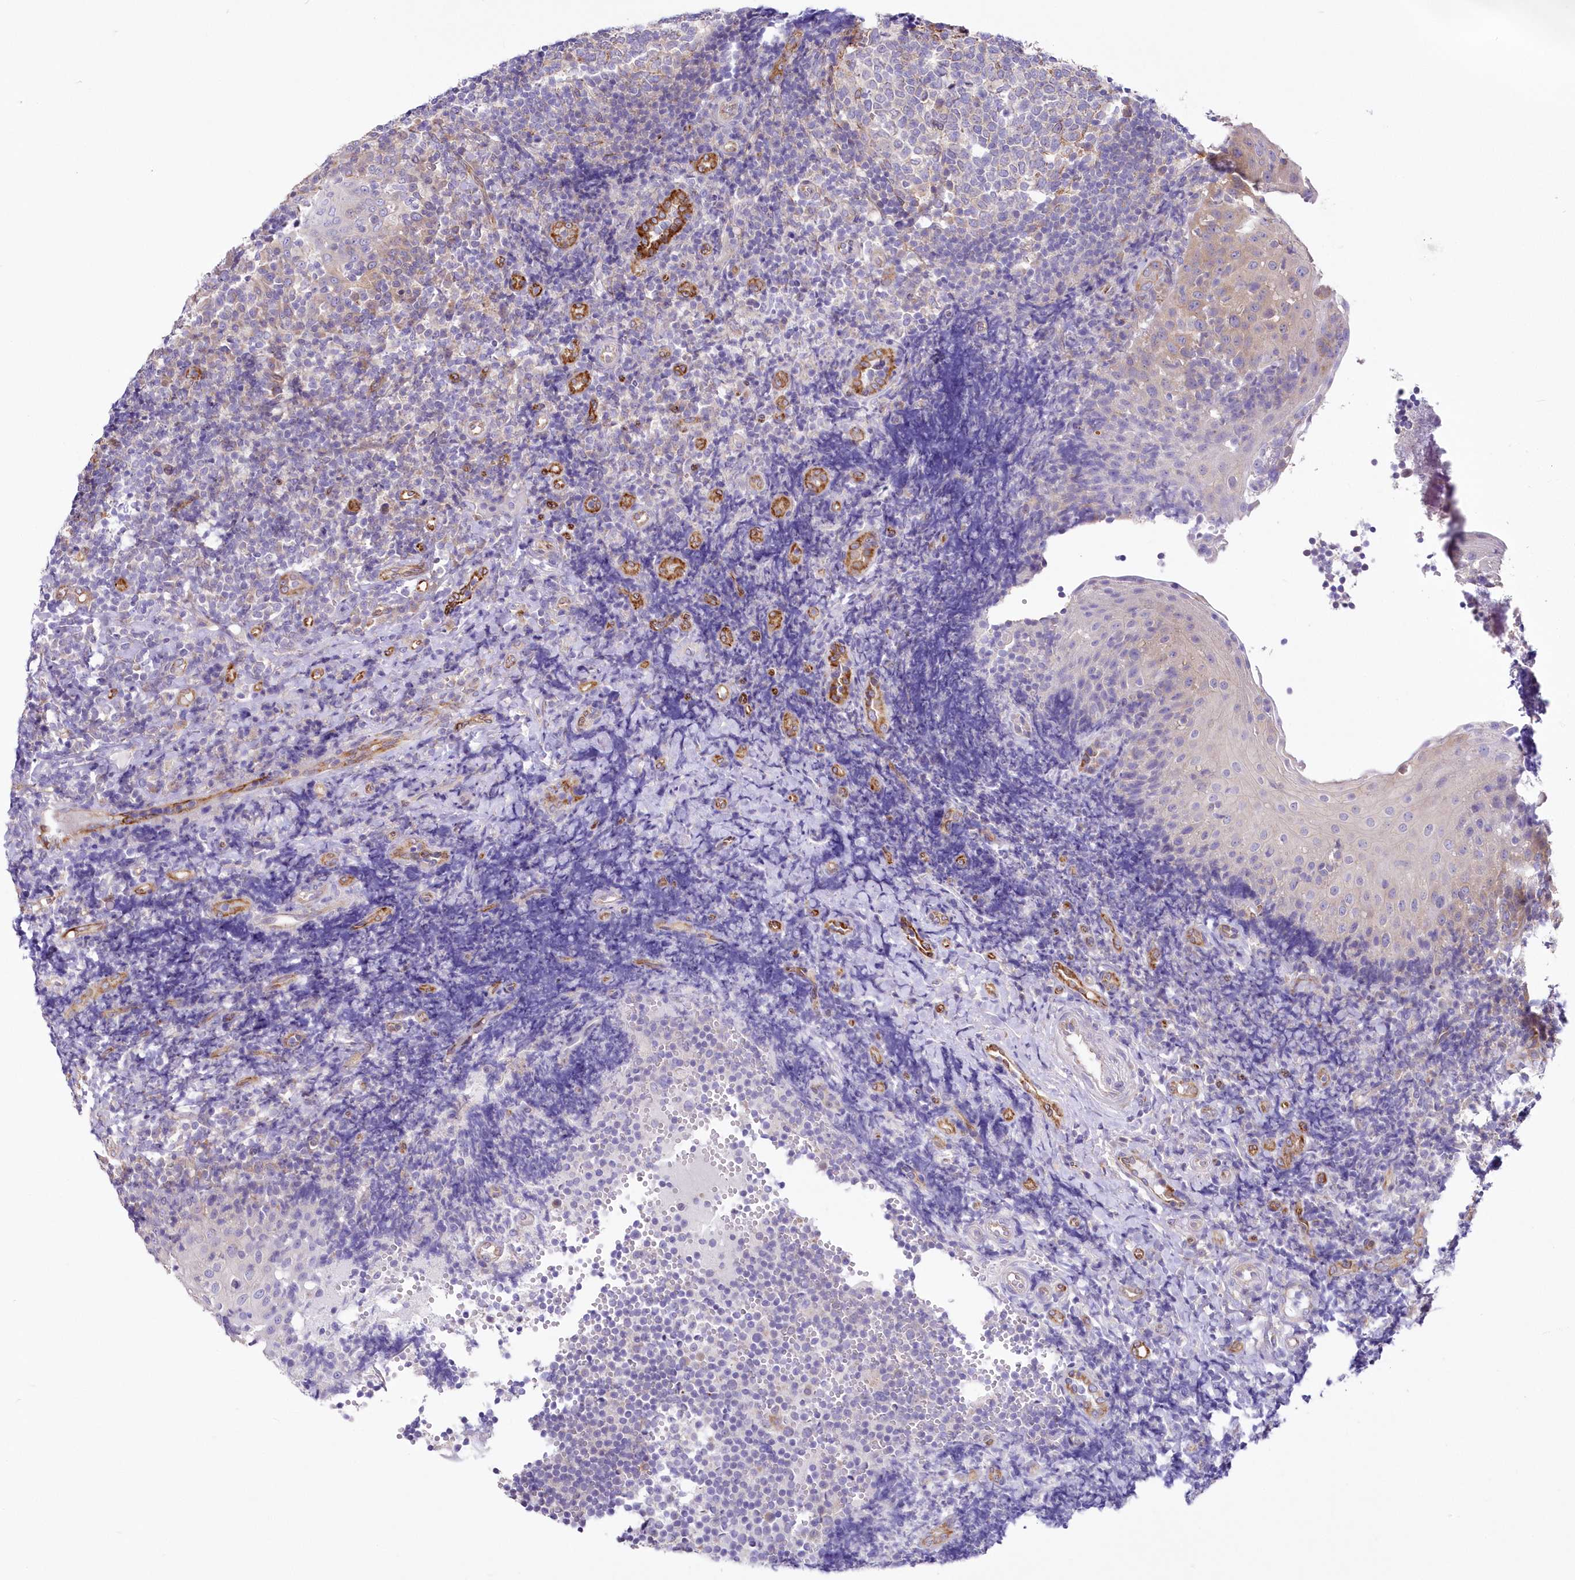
{"staining": {"intensity": "moderate", "quantity": "<25%", "location": "cytoplasmic/membranous"}, "tissue": "tonsil", "cell_type": "Germinal center cells", "image_type": "normal", "snomed": [{"axis": "morphology", "description": "Normal tissue, NOS"}, {"axis": "topography", "description": "Tonsil"}], "caption": "A brown stain labels moderate cytoplasmic/membranous staining of a protein in germinal center cells of unremarkable human tonsil. The protein is shown in brown color, while the nuclei are stained blue.", "gene": "YTHDC2", "patient": {"sex": "female", "age": 40}}